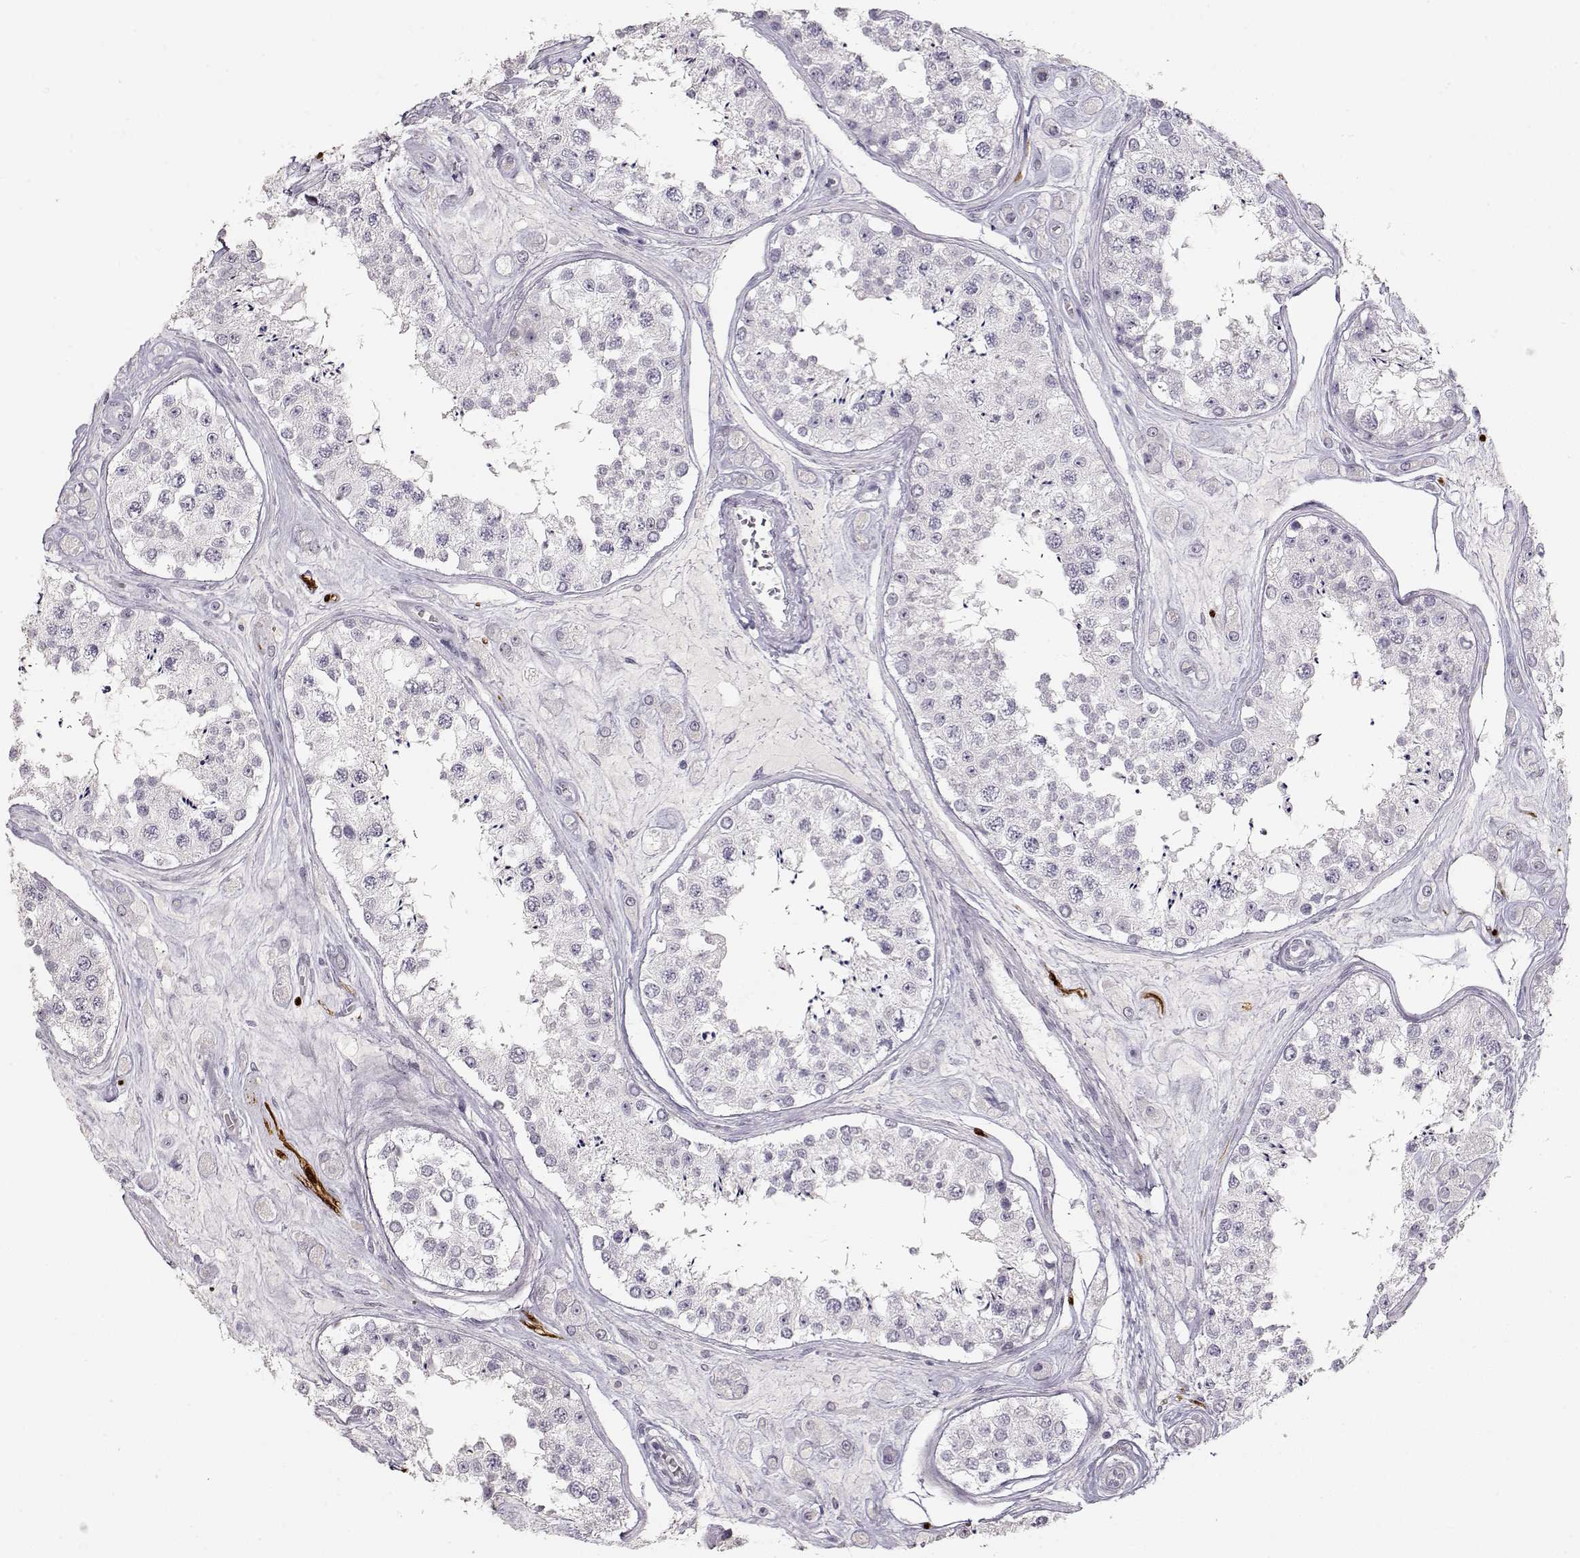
{"staining": {"intensity": "negative", "quantity": "none", "location": "none"}, "tissue": "testis", "cell_type": "Cells in seminiferous ducts", "image_type": "normal", "snomed": [{"axis": "morphology", "description": "Normal tissue, NOS"}, {"axis": "topography", "description": "Testis"}], "caption": "The image shows no staining of cells in seminiferous ducts in normal testis.", "gene": "S100B", "patient": {"sex": "male", "age": 25}}